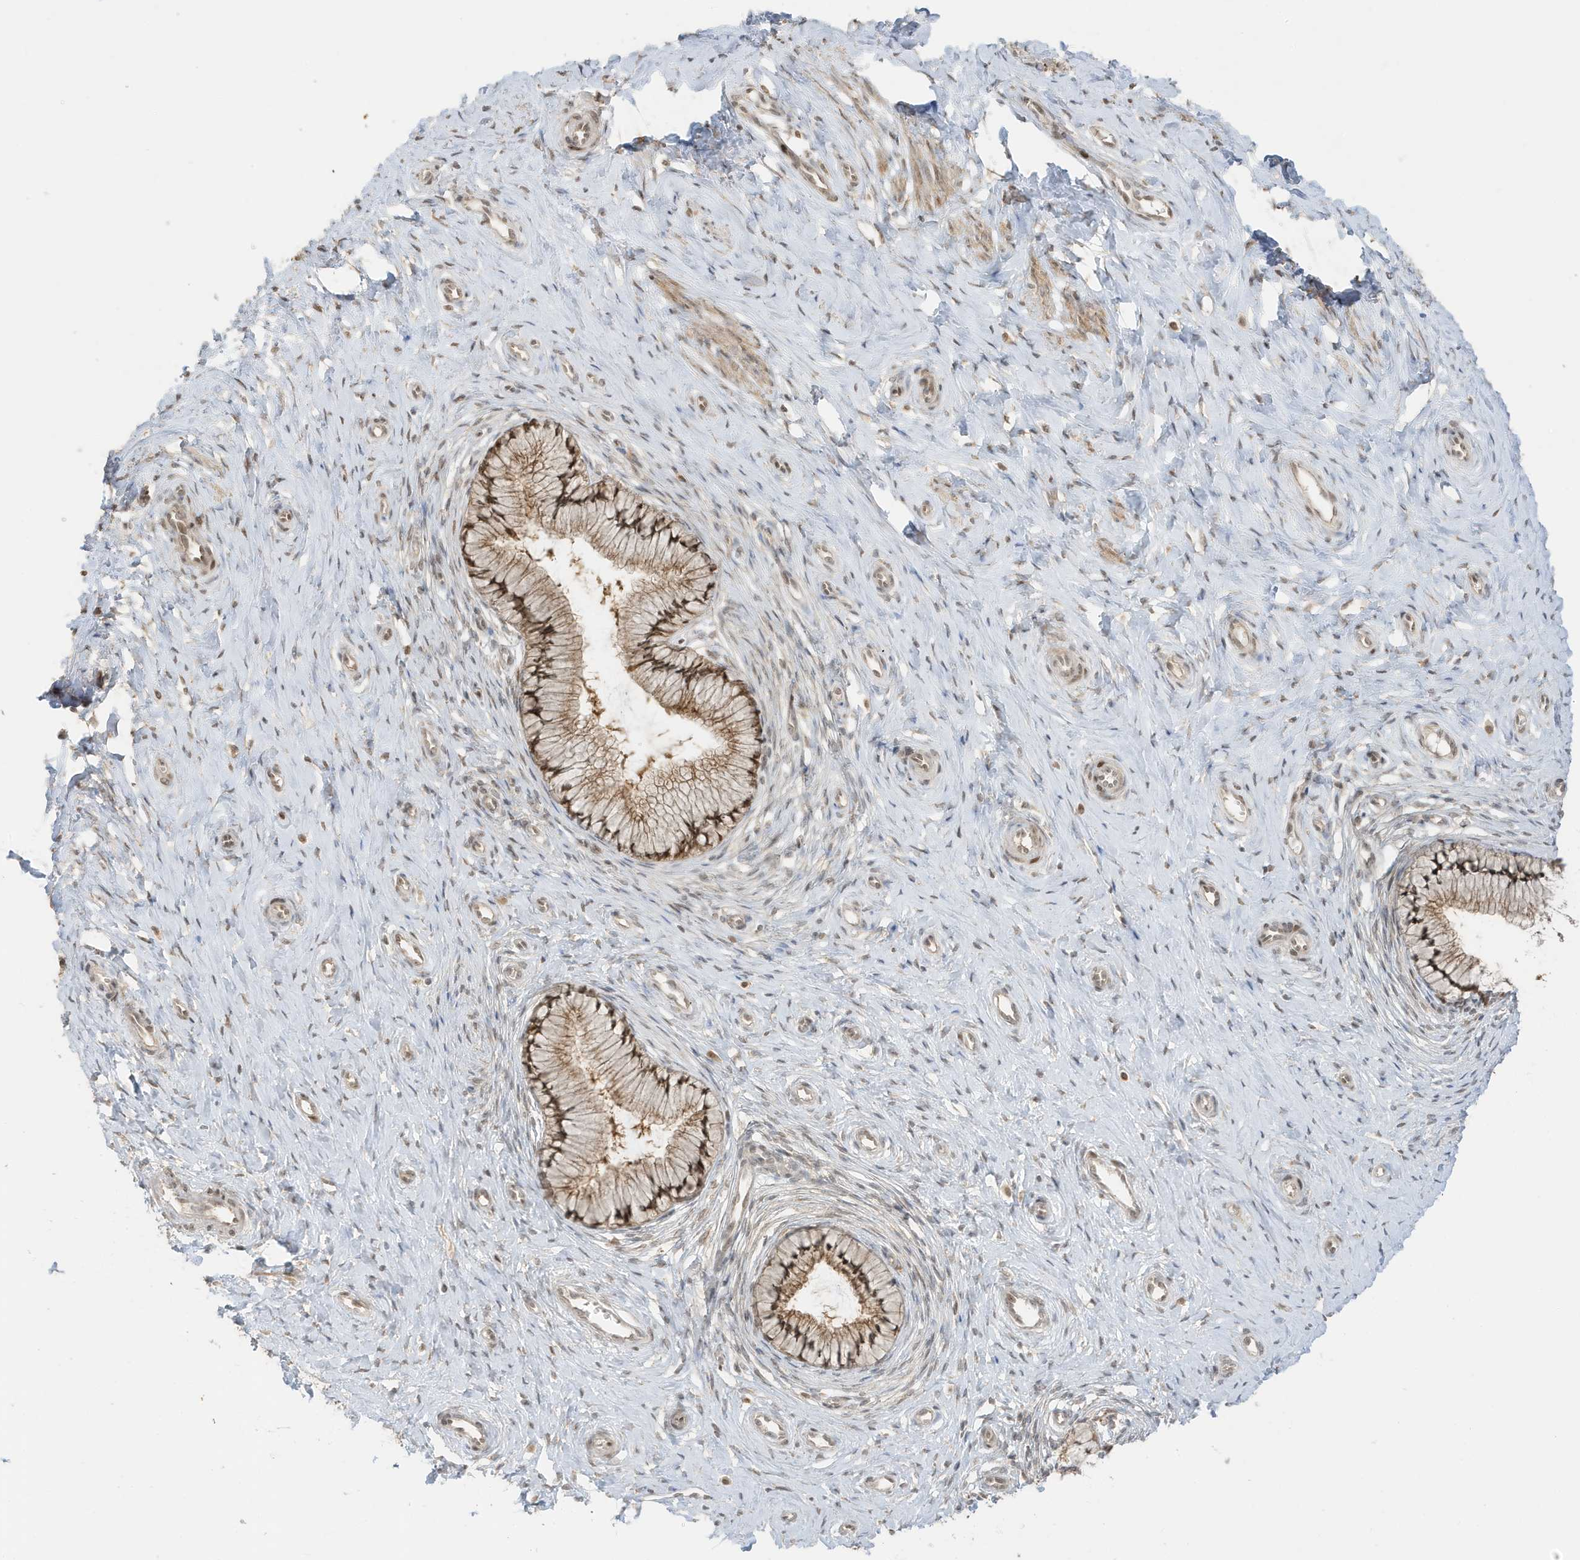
{"staining": {"intensity": "moderate", "quantity": ">75%", "location": "cytoplasmic/membranous,nuclear"}, "tissue": "cervix", "cell_type": "Glandular cells", "image_type": "normal", "snomed": [{"axis": "morphology", "description": "Normal tissue, NOS"}, {"axis": "topography", "description": "Cervix"}], "caption": "Brown immunohistochemical staining in unremarkable human cervix displays moderate cytoplasmic/membranous,nuclear positivity in approximately >75% of glandular cells.", "gene": "ZBTB41", "patient": {"sex": "female", "age": 36}}